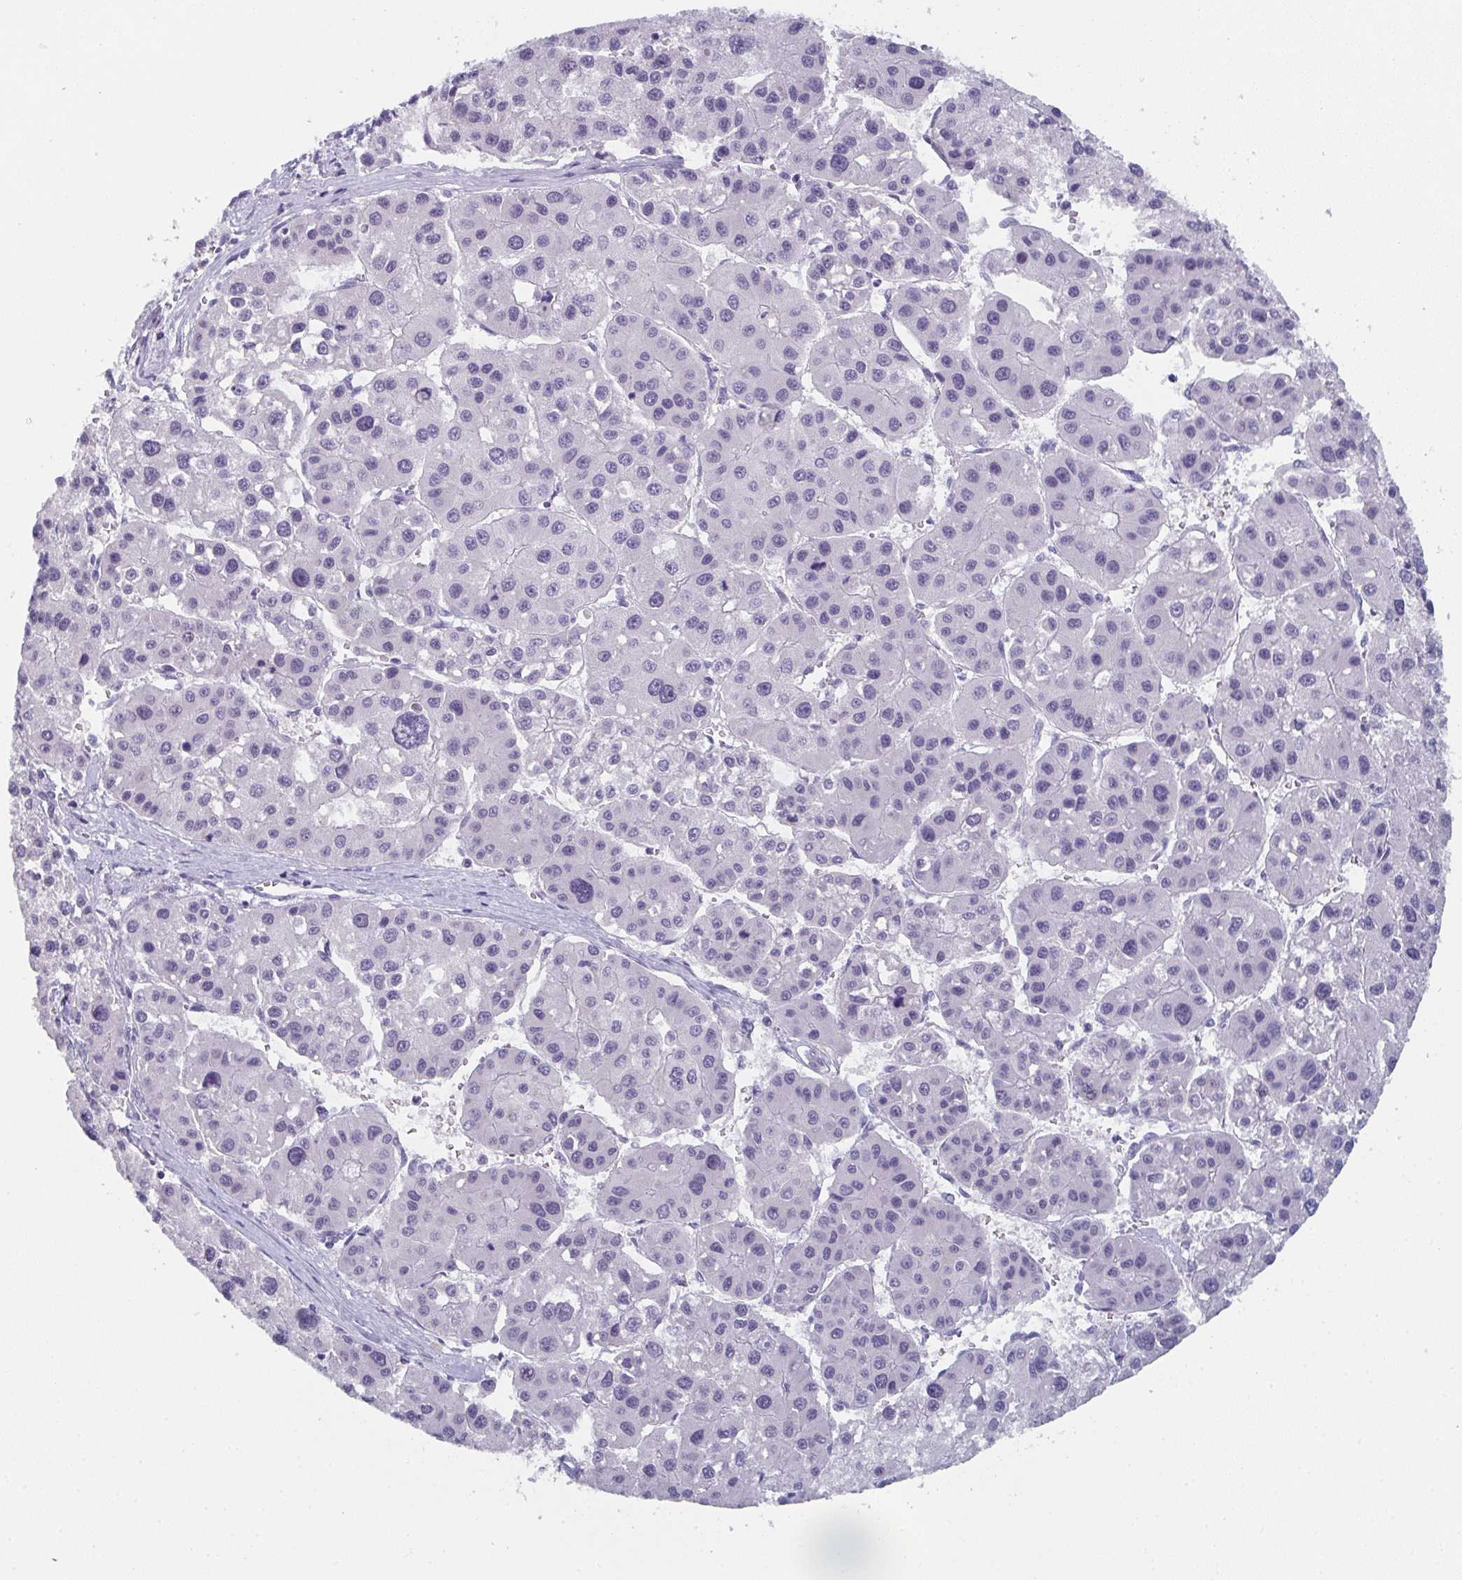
{"staining": {"intensity": "negative", "quantity": "none", "location": "none"}, "tissue": "liver cancer", "cell_type": "Tumor cells", "image_type": "cancer", "snomed": [{"axis": "morphology", "description": "Carcinoma, Hepatocellular, NOS"}, {"axis": "topography", "description": "Liver"}], "caption": "There is no significant positivity in tumor cells of liver hepatocellular carcinoma.", "gene": "DYDC2", "patient": {"sex": "male", "age": 73}}